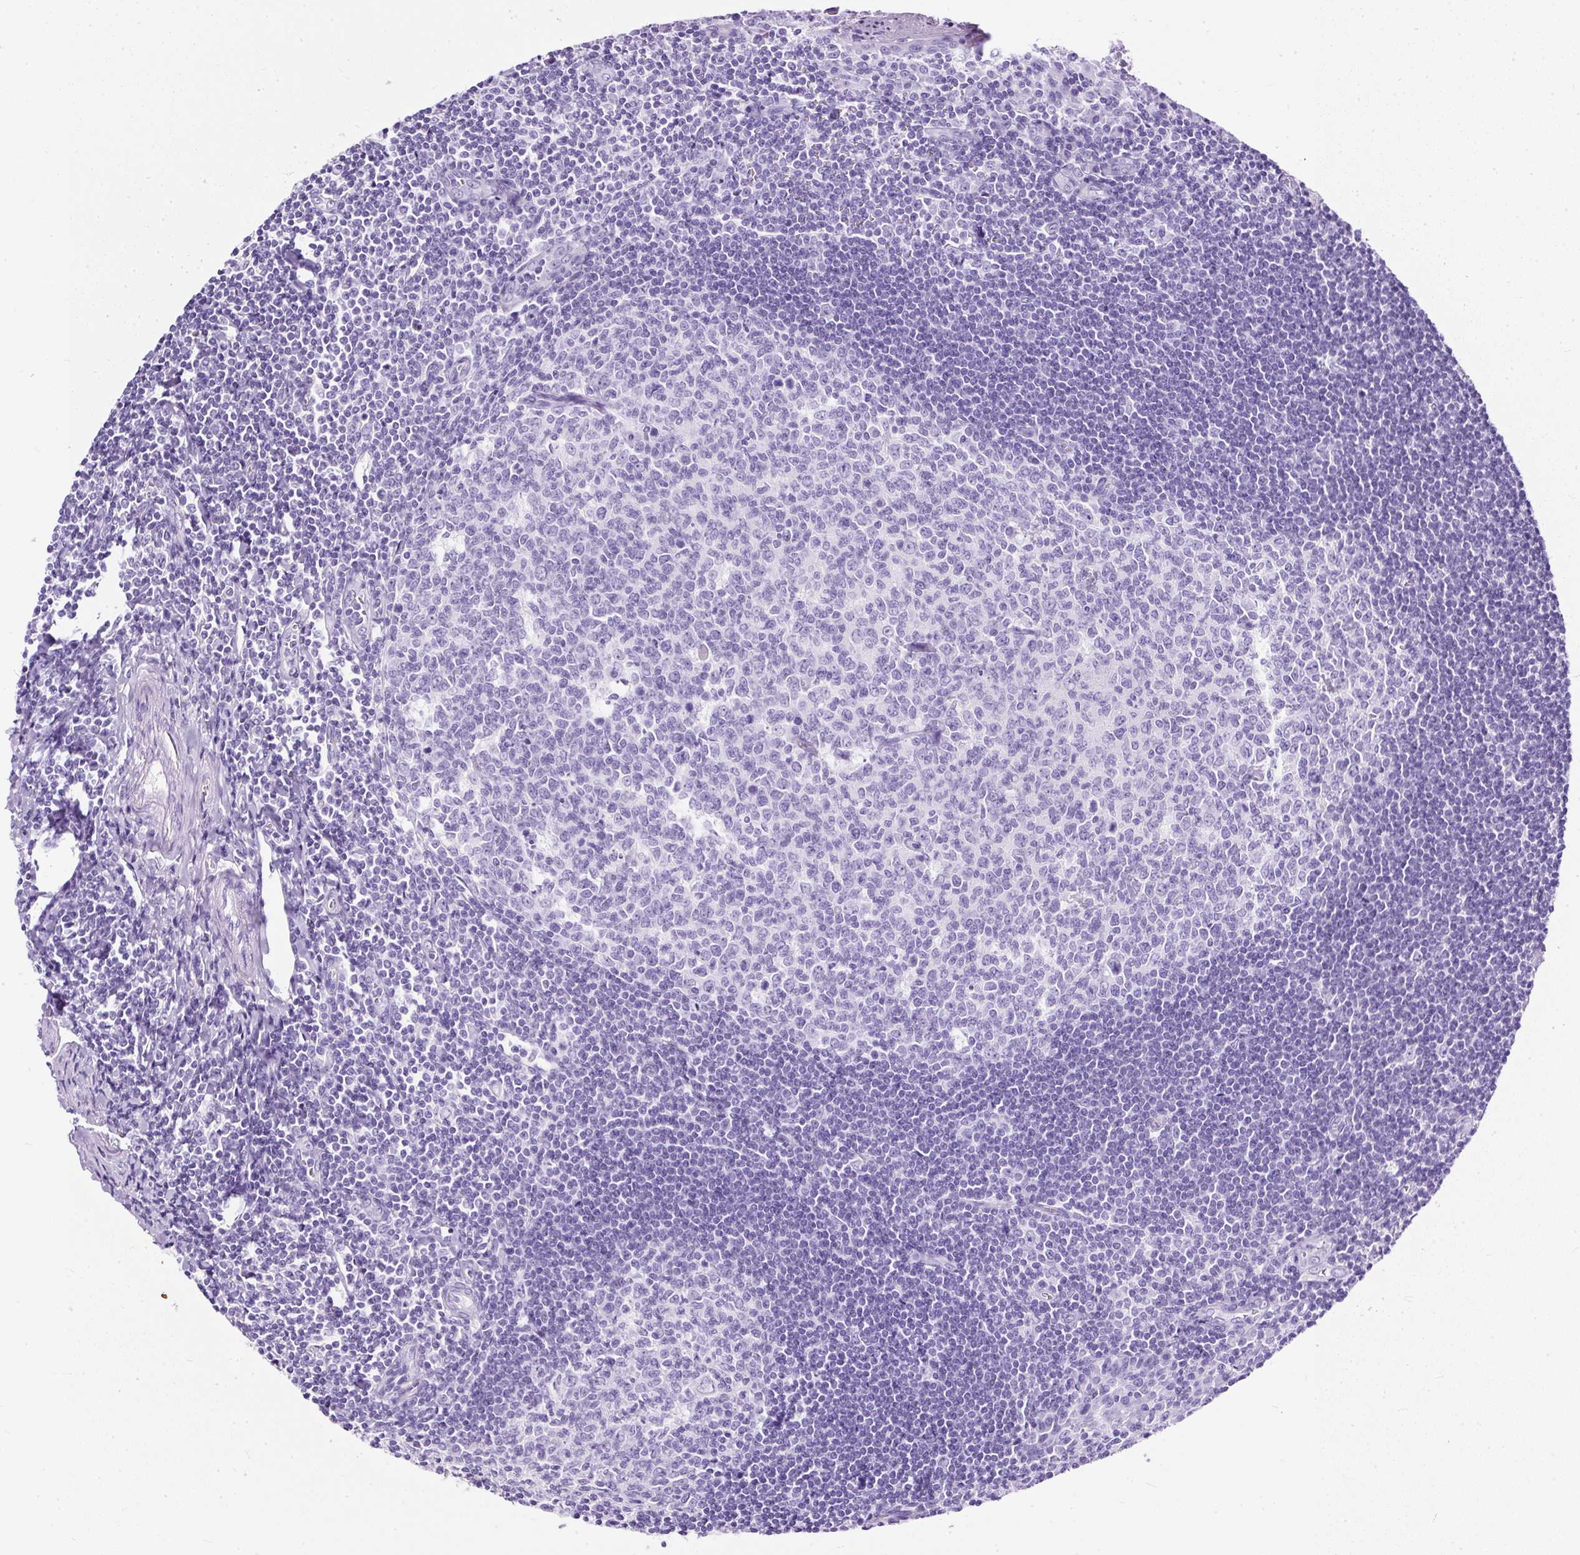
{"staining": {"intensity": "negative", "quantity": "none", "location": "none"}, "tissue": "tonsil", "cell_type": "Germinal center cells", "image_type": "normal", "snomed": [{"axis": "morphology", "description": "Normal tissue, NOS"}, {"axis": "topography", "description": "Tonsil"}], "caption": "The immunohistochemistry (IHC) histopathology image has no significant expression in germinal center cells of tonsil. The staining is performed using DAB (3,3'-diaminobenzidine) brown chromogen with nuclei counter-stained in using hematoxylin.", "gene": "NTS", "patient": {"sex": "male", "age": 27}}